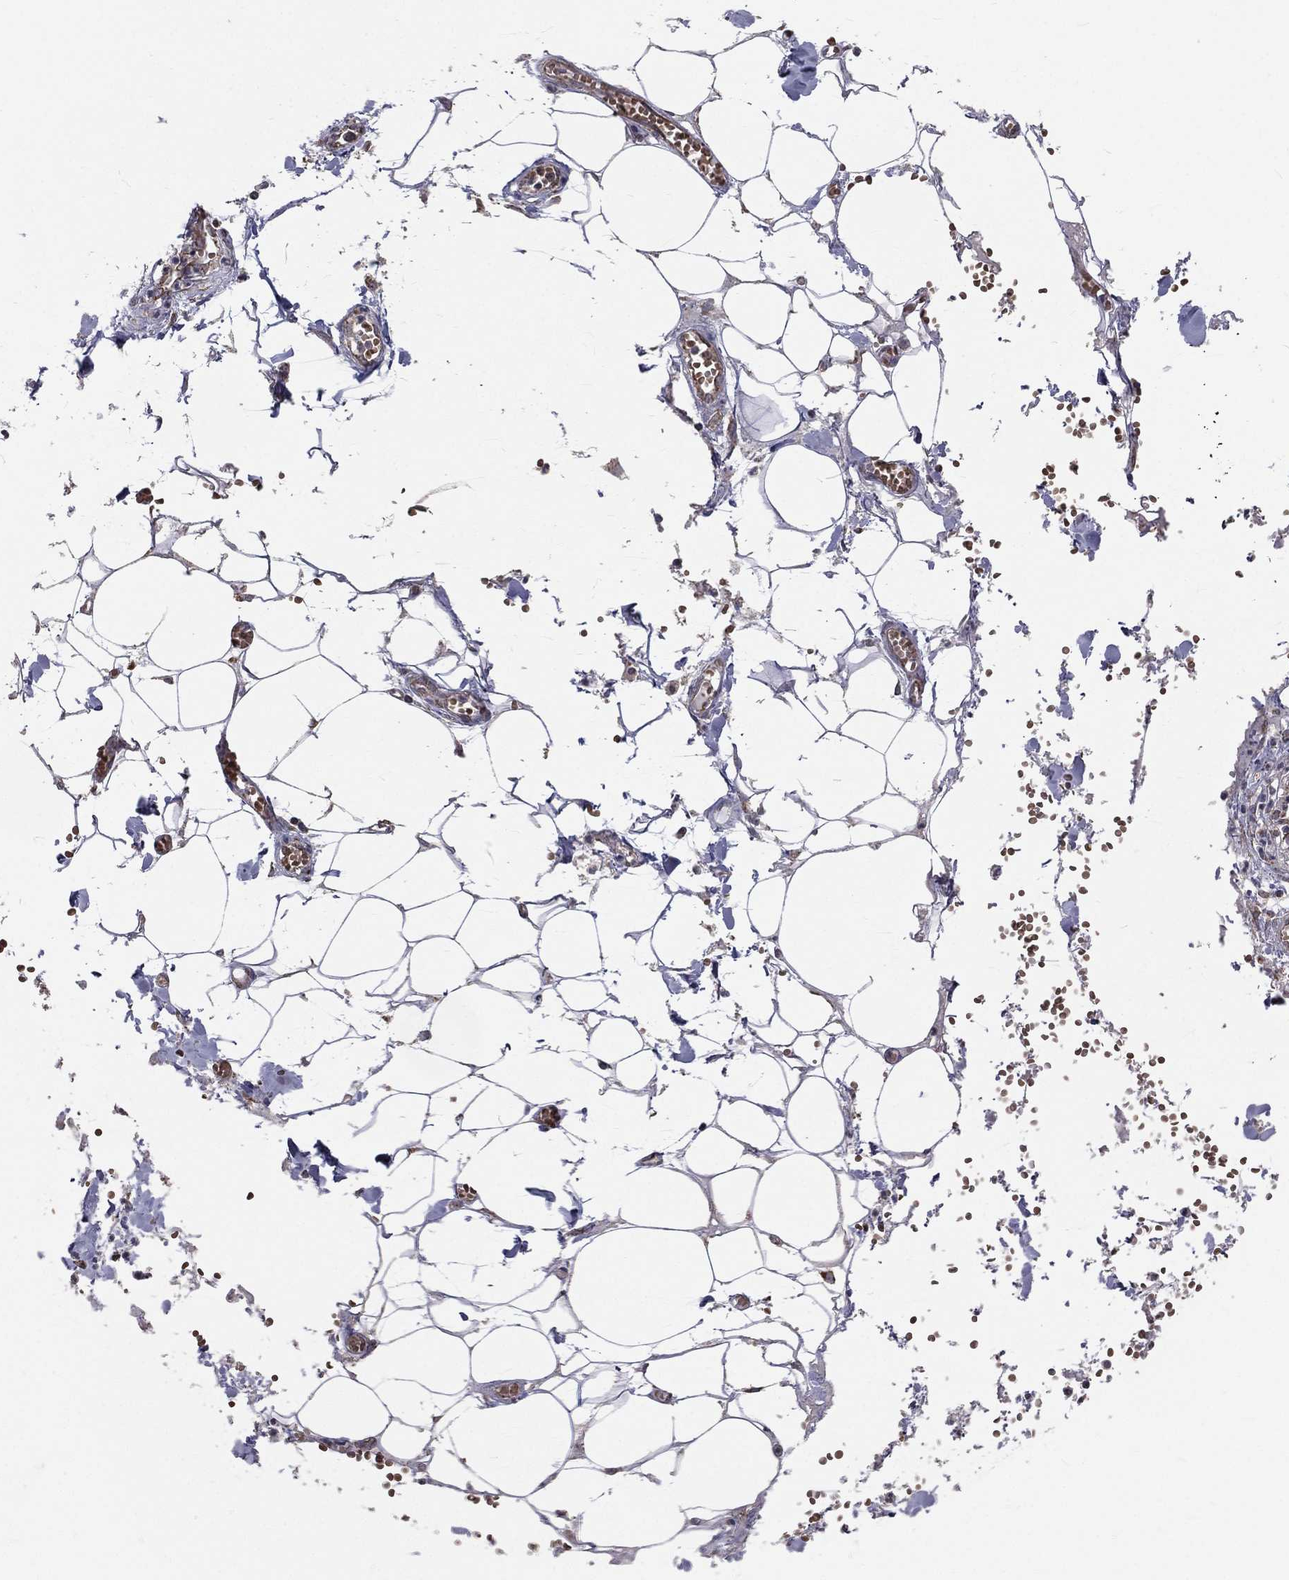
{"staining": {"intensity": "negative", "quantity": "none", "location": "none"}, "tissue": "adipose tissue", "cell_type": "Adipocytes", "image_type": "normal", "snomed": [{"axis": "morphology", "description": "Normal tissue, NOS"}, {"axis": "morphology", "description": "Squamous cell carcinoma, NOS"}, {"axis": "topography", "description": "Cartilage tissue"}, {"axis": "topography", "description": "Lung"}], "caption": "Immunohistochemical staining of normal adipose tissue shows no significant staining in adipocytes. Nuclei are stained in blue.", "gene": "MRPL46", "patient": {"sex": "male", "age": 66}}